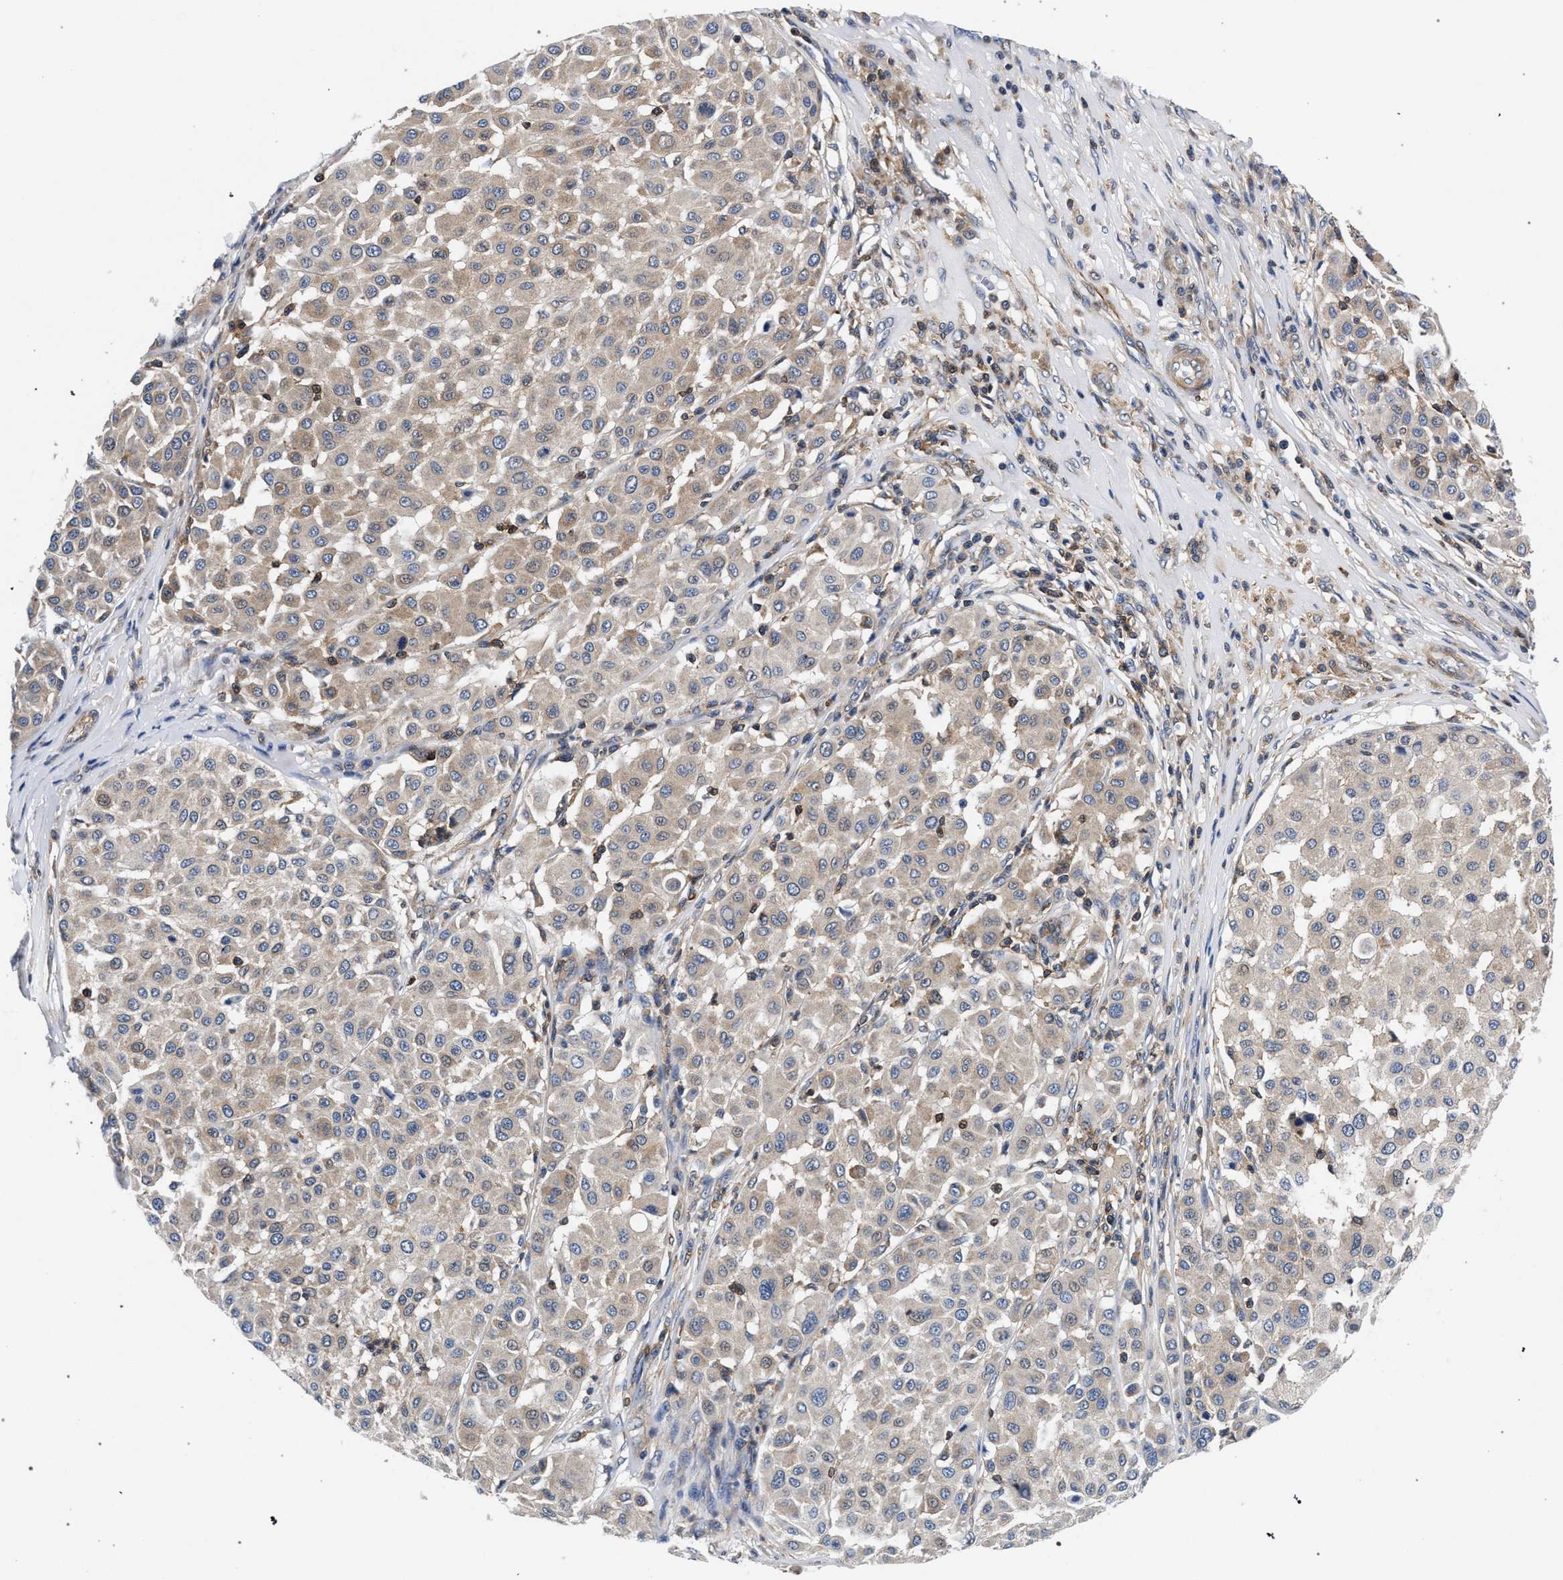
{"staining": {"intensity": "weak", "quantity": "<25%", "location": "cytoplasmic/membranous"}, "tissue": "melanoma", "cell_type": "Tumor cells", "image_type": "cancer", "snomed": [{"axis": "morphology", "description": "Malignant melanoma, Metastatic site"}, {"axis": "topography", "description": "Soft tissue"}], "caption": "Micrograph shows no significant protein positivity in tumor cells of melanoma. (DAB immunohistochemistry (IHC) with hematoxylin counter stain).", "gene": "LASP1", "patient": {"sex": "male", "age": 41}}